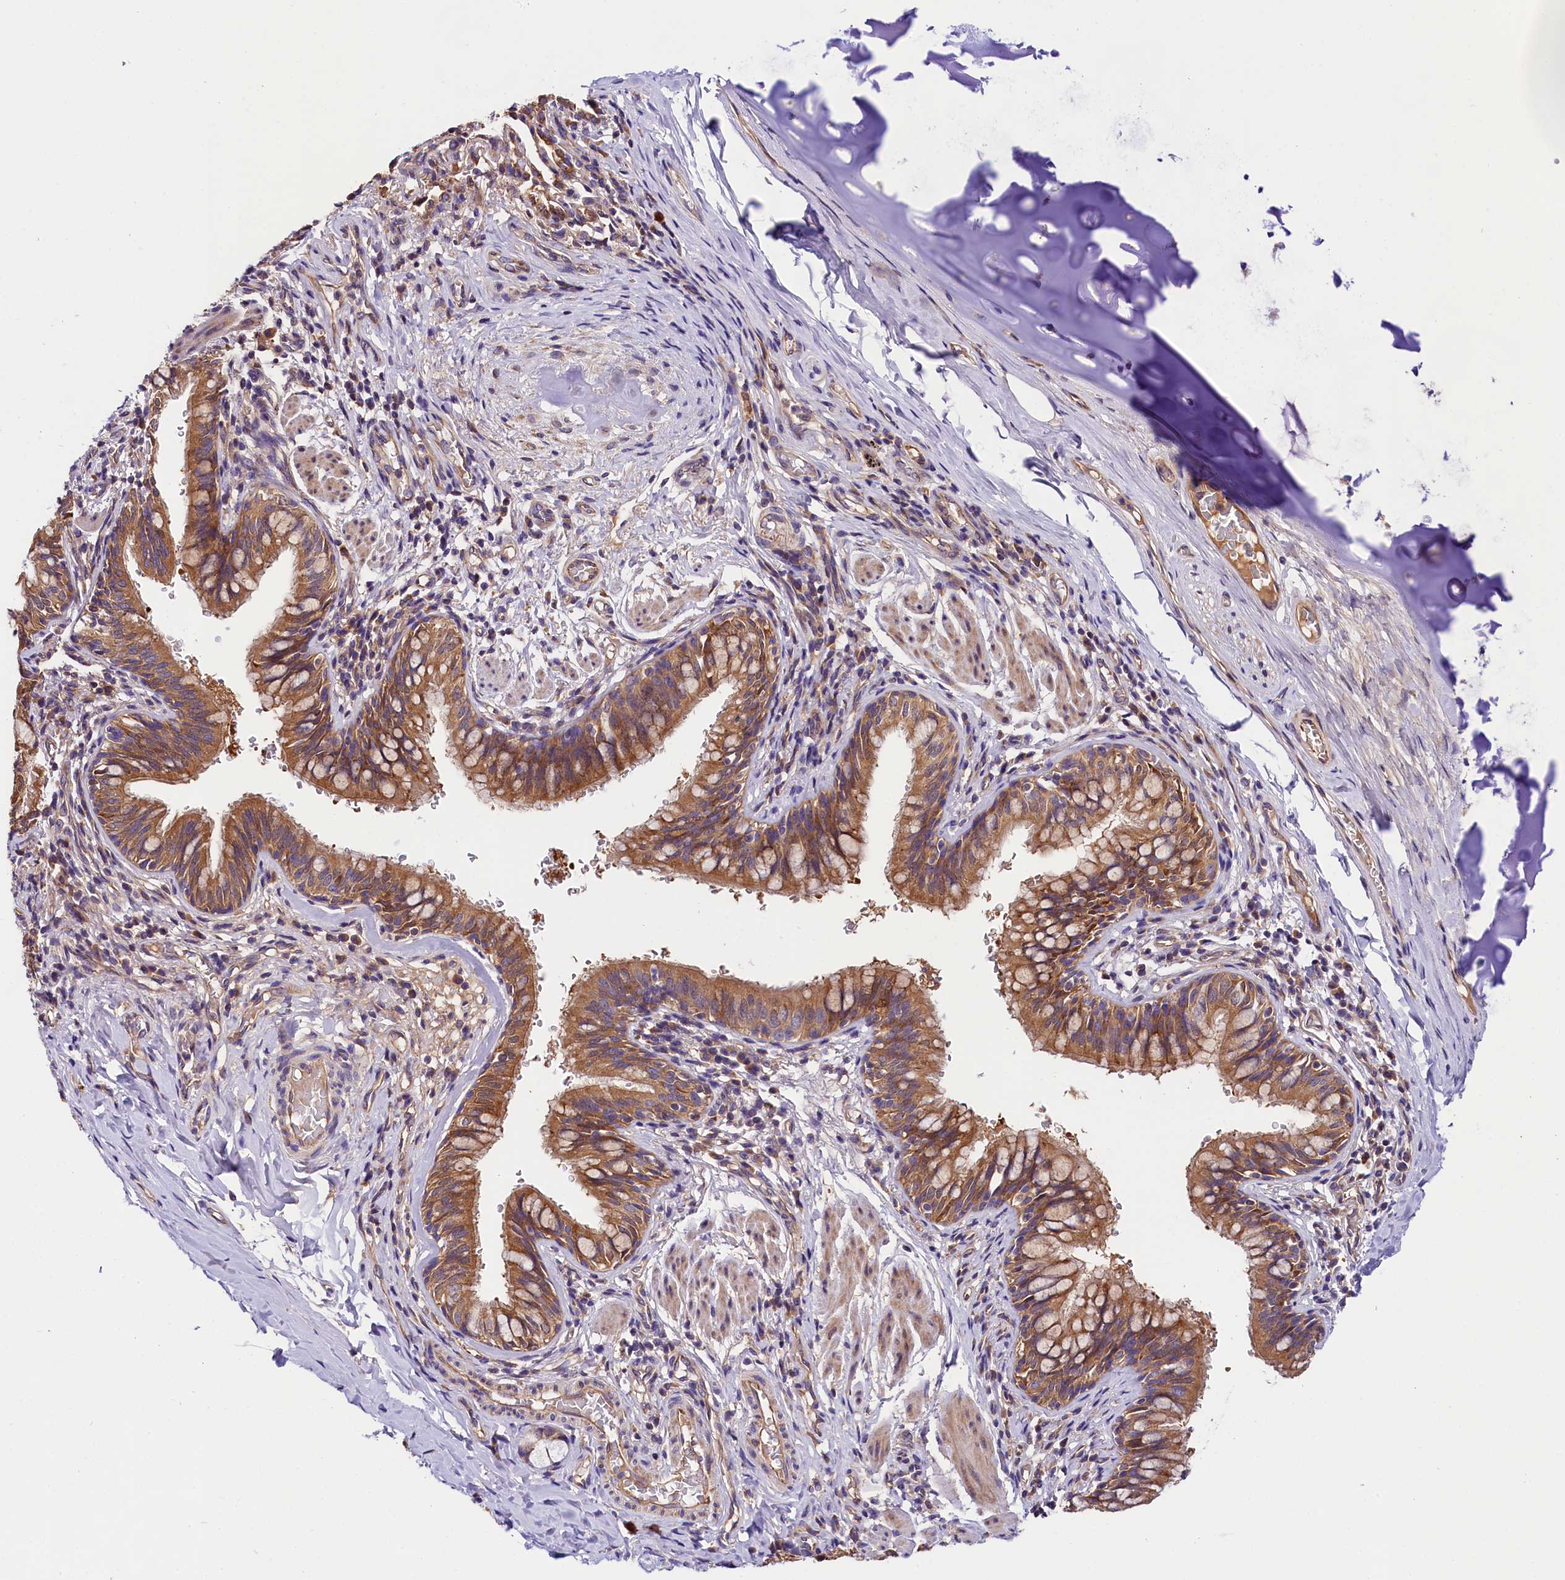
{"staining": {"intensity": "moderate", "quantity": ">75%", "location": "cytoplasmic/membranous"}, "tissue": "bronchus", "cell_type": "Respiratory epithelial cells", "image_type": "normal", "snomed": [{"axis": "morphology", "description": "Normal tissue, NOS"}, {"axis": "topography", "description": "Cartilage tissue"}, {"axis": "topography", "description": "Bronchus"}], "caption": "Immunohistochemistry (DAB) staining of benign bronchus displays moderate cytoplasmic/membranous protein staining in about >75% of respiratory epithelial cells. The protein is stained brown, and the nuclei are stained in blue (DAB (3,3'-diaminobenzidine) IHC with brightfield microscopy, high magnification).", "gene": "SPG11", "patient": {"sex": "female", "age": 36}}